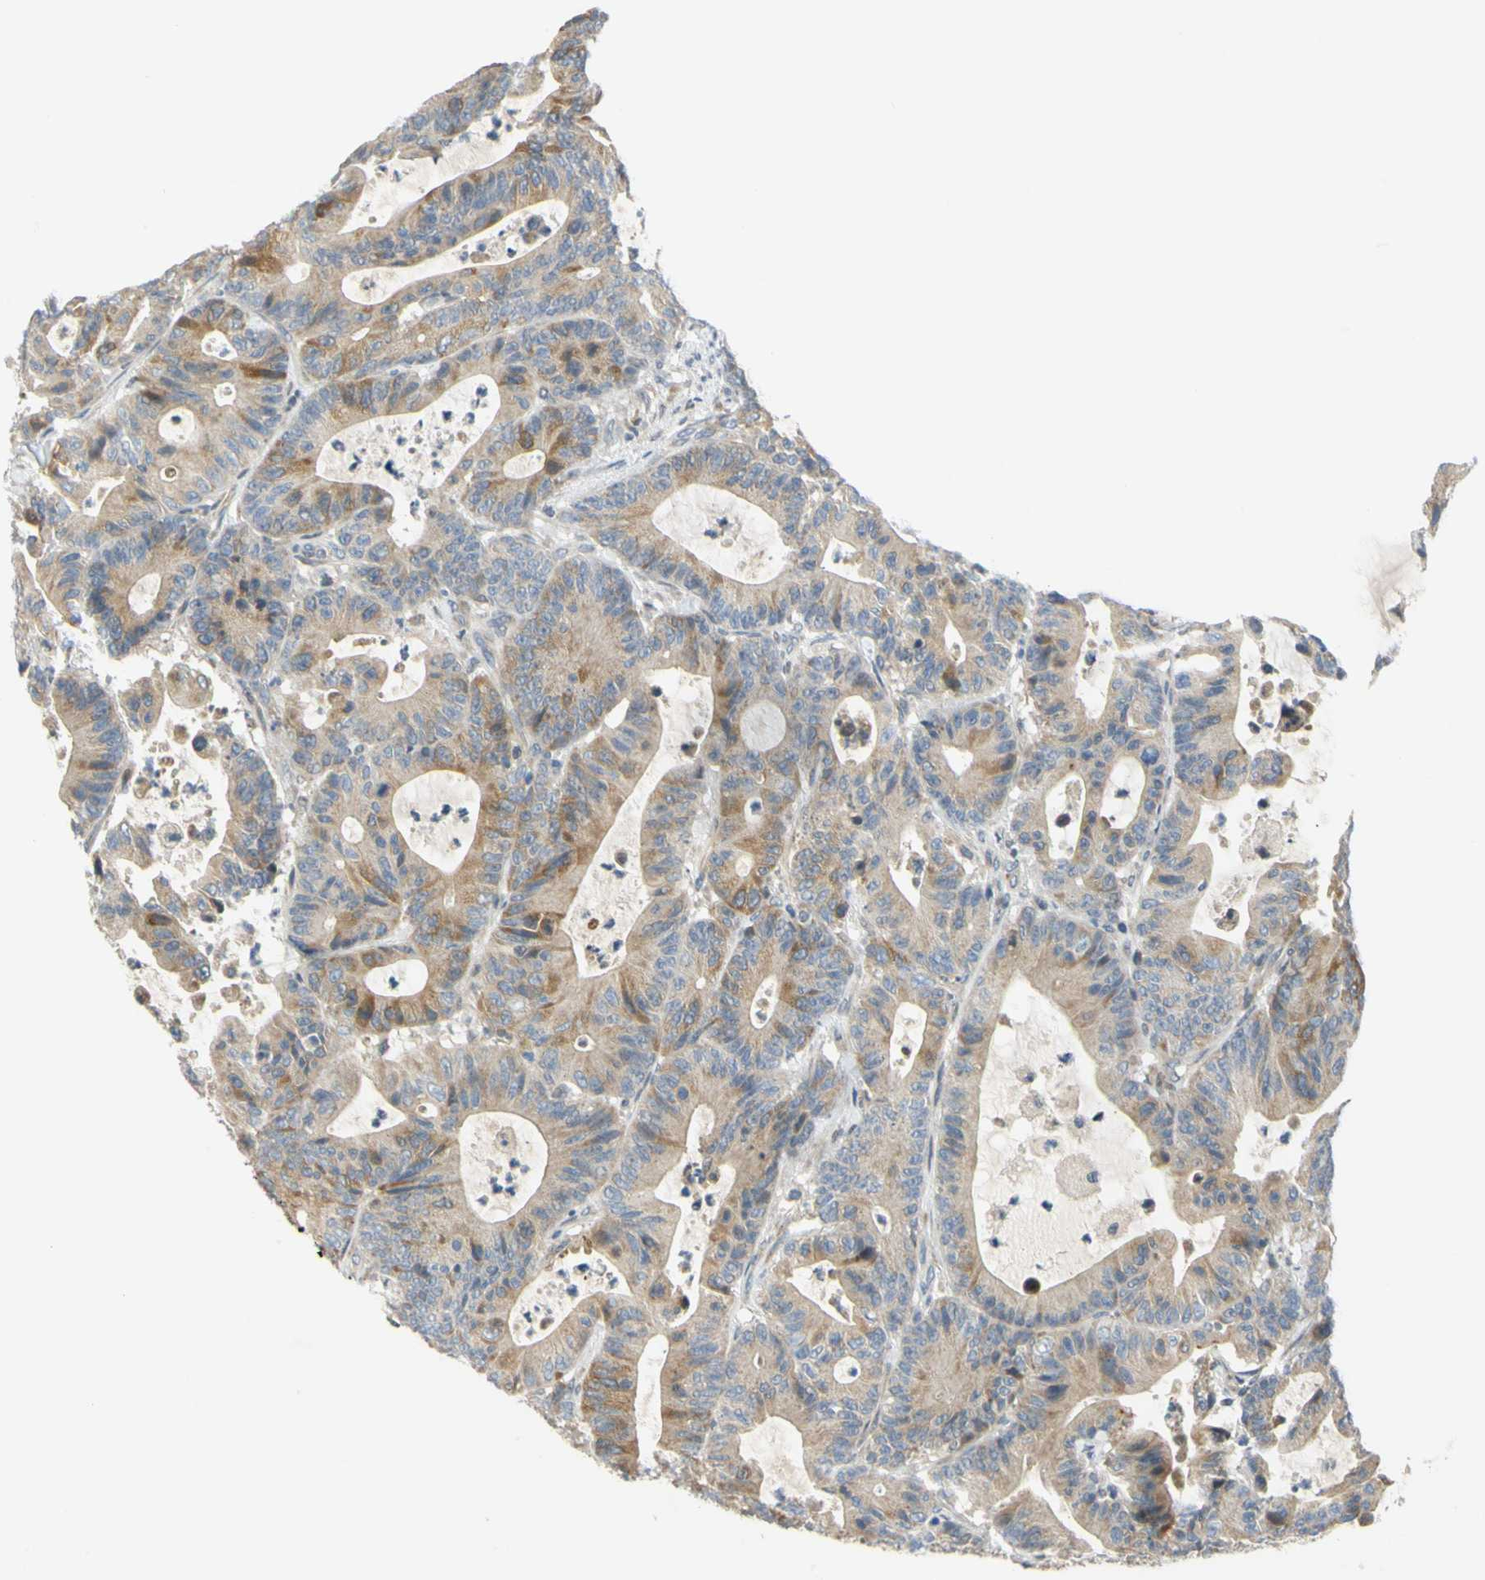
{"staining": {"intensity": "moderate", "quantity": ">75%", "location": "cytoplasmic/membranous"}, "tissue": "colorectal cancer", "cell_type": "Tumor cells", "image_type": "cancer", "snomed": [{"axis": "morphology", "description": "Adenocarcinoma, NOS"}, {"axis": "topography", "description": "Colon"}], "caption": "Human colorectal cancer stained with a brown dye exhibits moderate cytoplasmic/membranous positive expression in approximately >75% of tumor cells.", "gene": "CCNB2", "patient": {"sex": "female", "age": 84}}